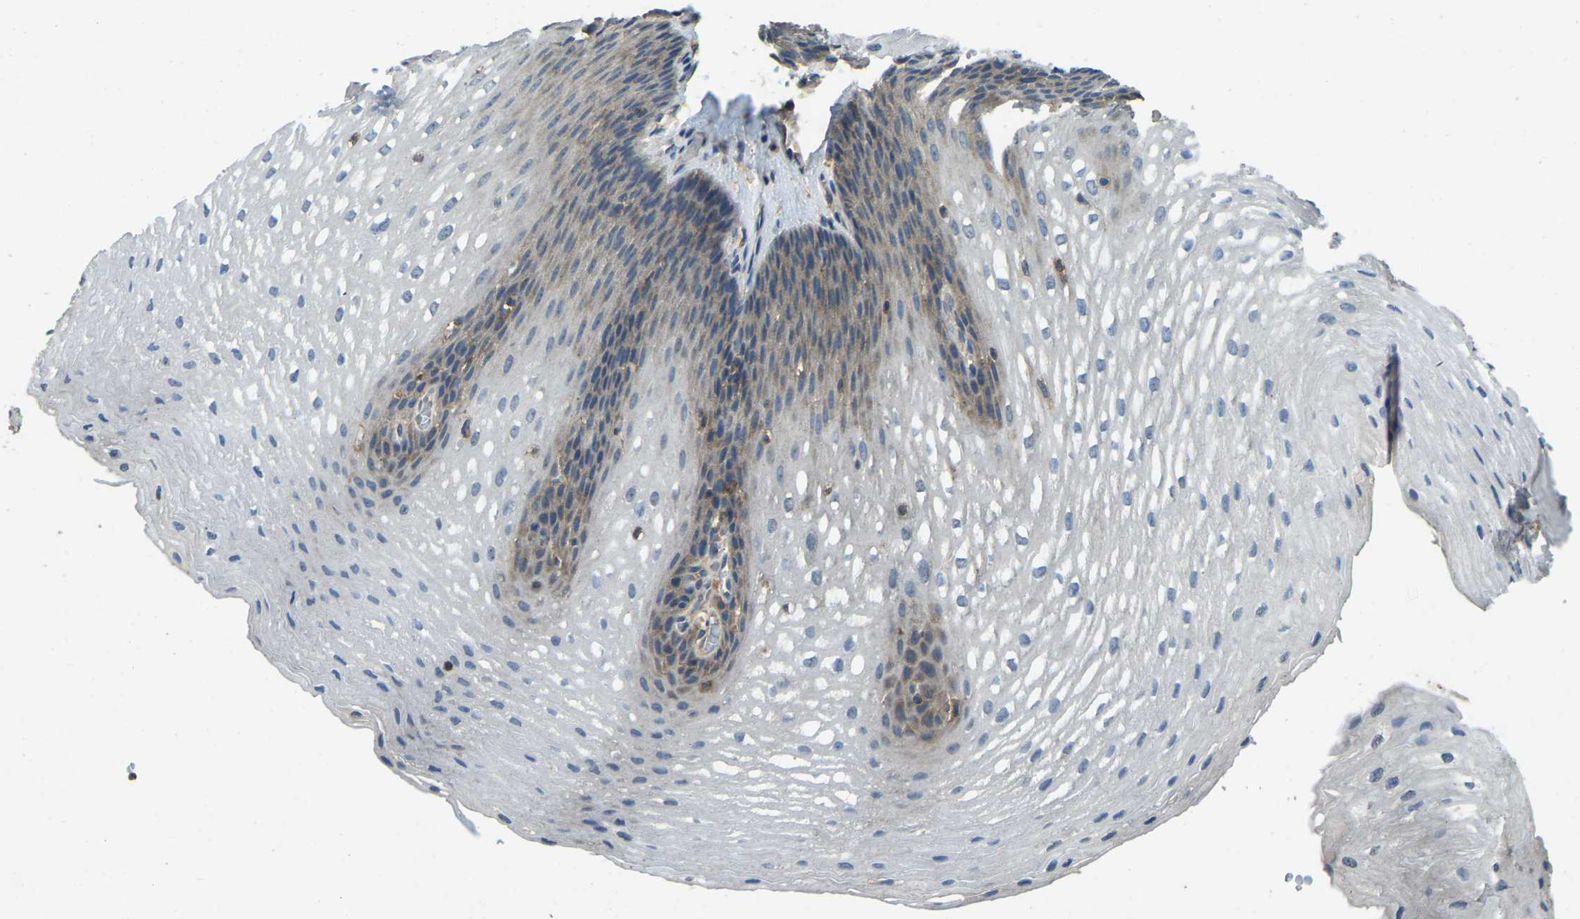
{"staining": {"intensity": "moderate", "quantity": "<25%", "location": "cytoplasmic/membranous"}, "tissue": "esophagus", "cell_type": "Squamous epithelial cells", "image_type": "normal", "snomed": [{"axis": "morphology", "description": "Normal tissue, NOS"}, {"axis": "topography", "description": "Esophagus"}], "caption": "Immunohistochemical staining of benign esophagus demonstrates low levels of moderate cytoplasmic/membranous staining in about <25% of squamous epithelial cells.", "gene": "ATP8B1", "patient": {"sex": "male", "age": 48}}